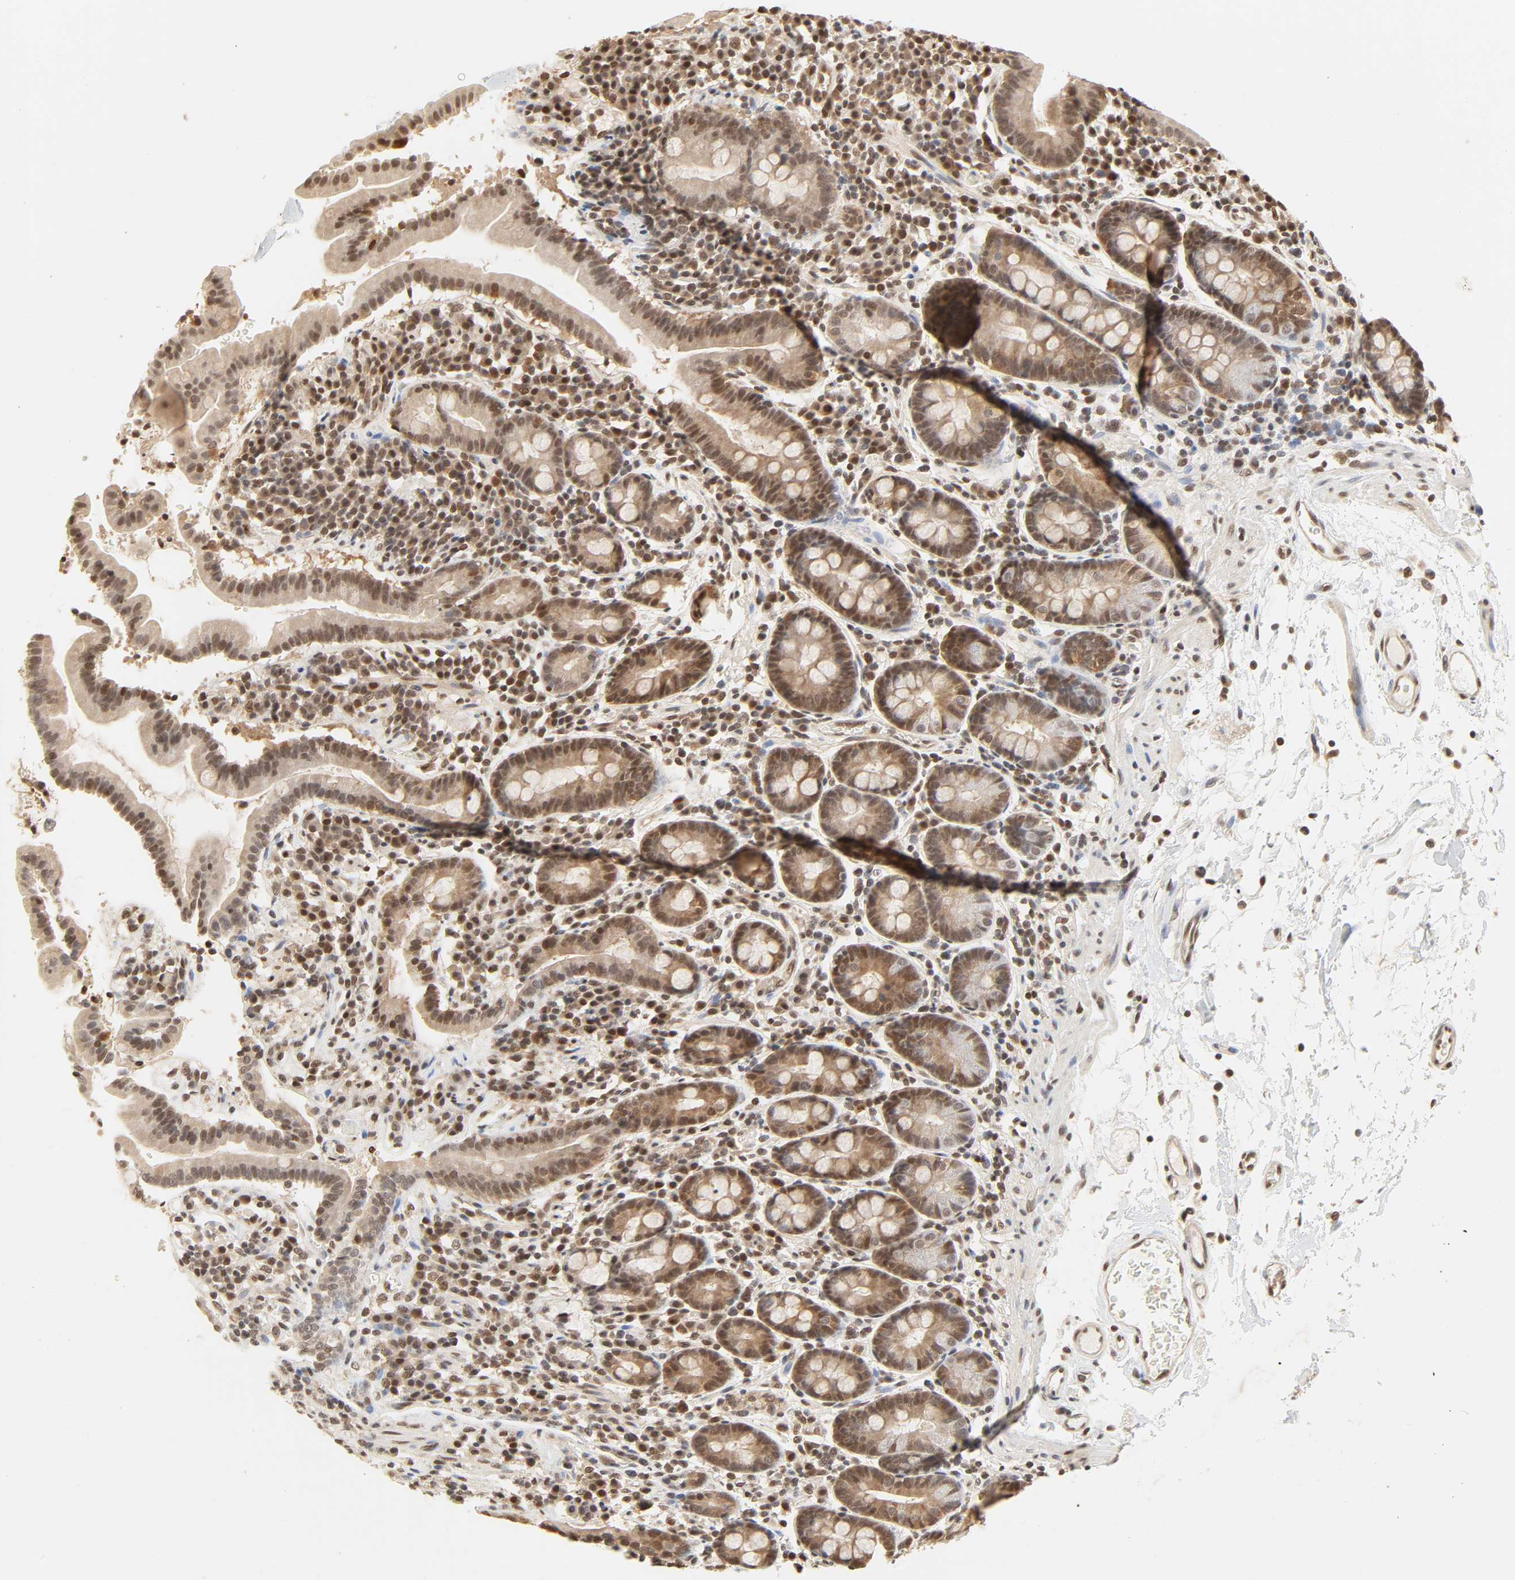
{"staining": {"intensity": "moderate", "quantity": "<25%", "location": "nuclear"}, "tissue": "duodenum", "cell_type": "Glandular cells", "image_type": "normal", "snomed": [{"axis": "morphology", "description": "Normal tissue, NOS"}, {"axis": "topography", "description": "Duodenum"}], "caption": "Brown immunohistochemical staining in unremarkable human duodenum shows moderate nuclear staining in about <25% of glandular cells.", "gene": "UBC", "patient": {"sex": "male", "age": 50}}